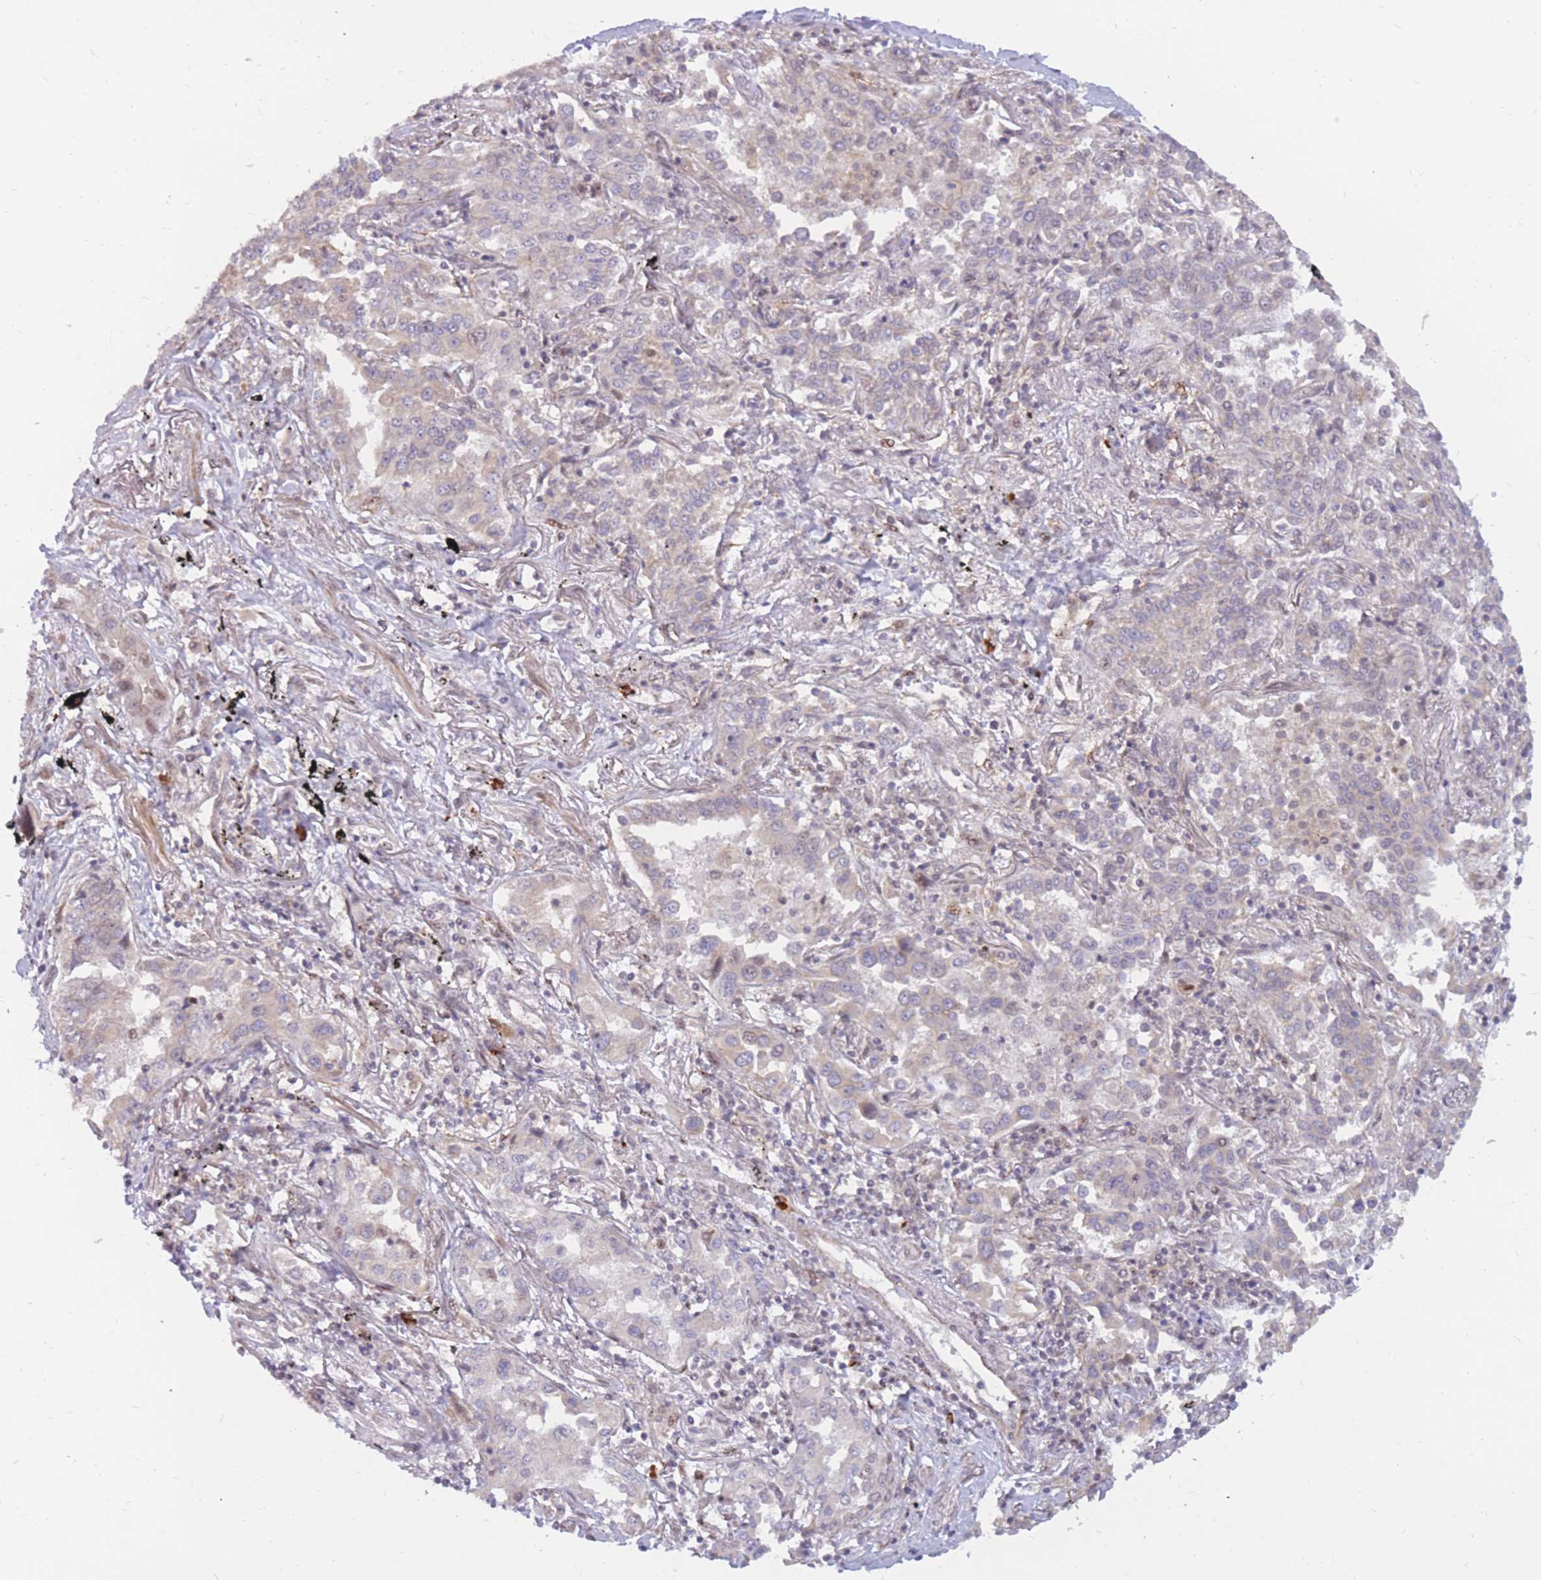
{"staining": {"intensity": "negative", "quantity": "none", "location": "none"}, "tissue": "lung cancer", "cell_type": "Tumor cells", "image_type": "cancer", "snomed": [{"axis": "morphology", "description": "Adenocarcinoma, NOS"}, {"axis": "topography", "description": "Lung"}], "caption": "Adenocarcinoma (lung) was stained to show a protein in brown. There is no significant staining in tumor cells. Nuclei are stained in blue.", "gene": "ERICH6B", "patient": {"sex": "male", "age": 67}}